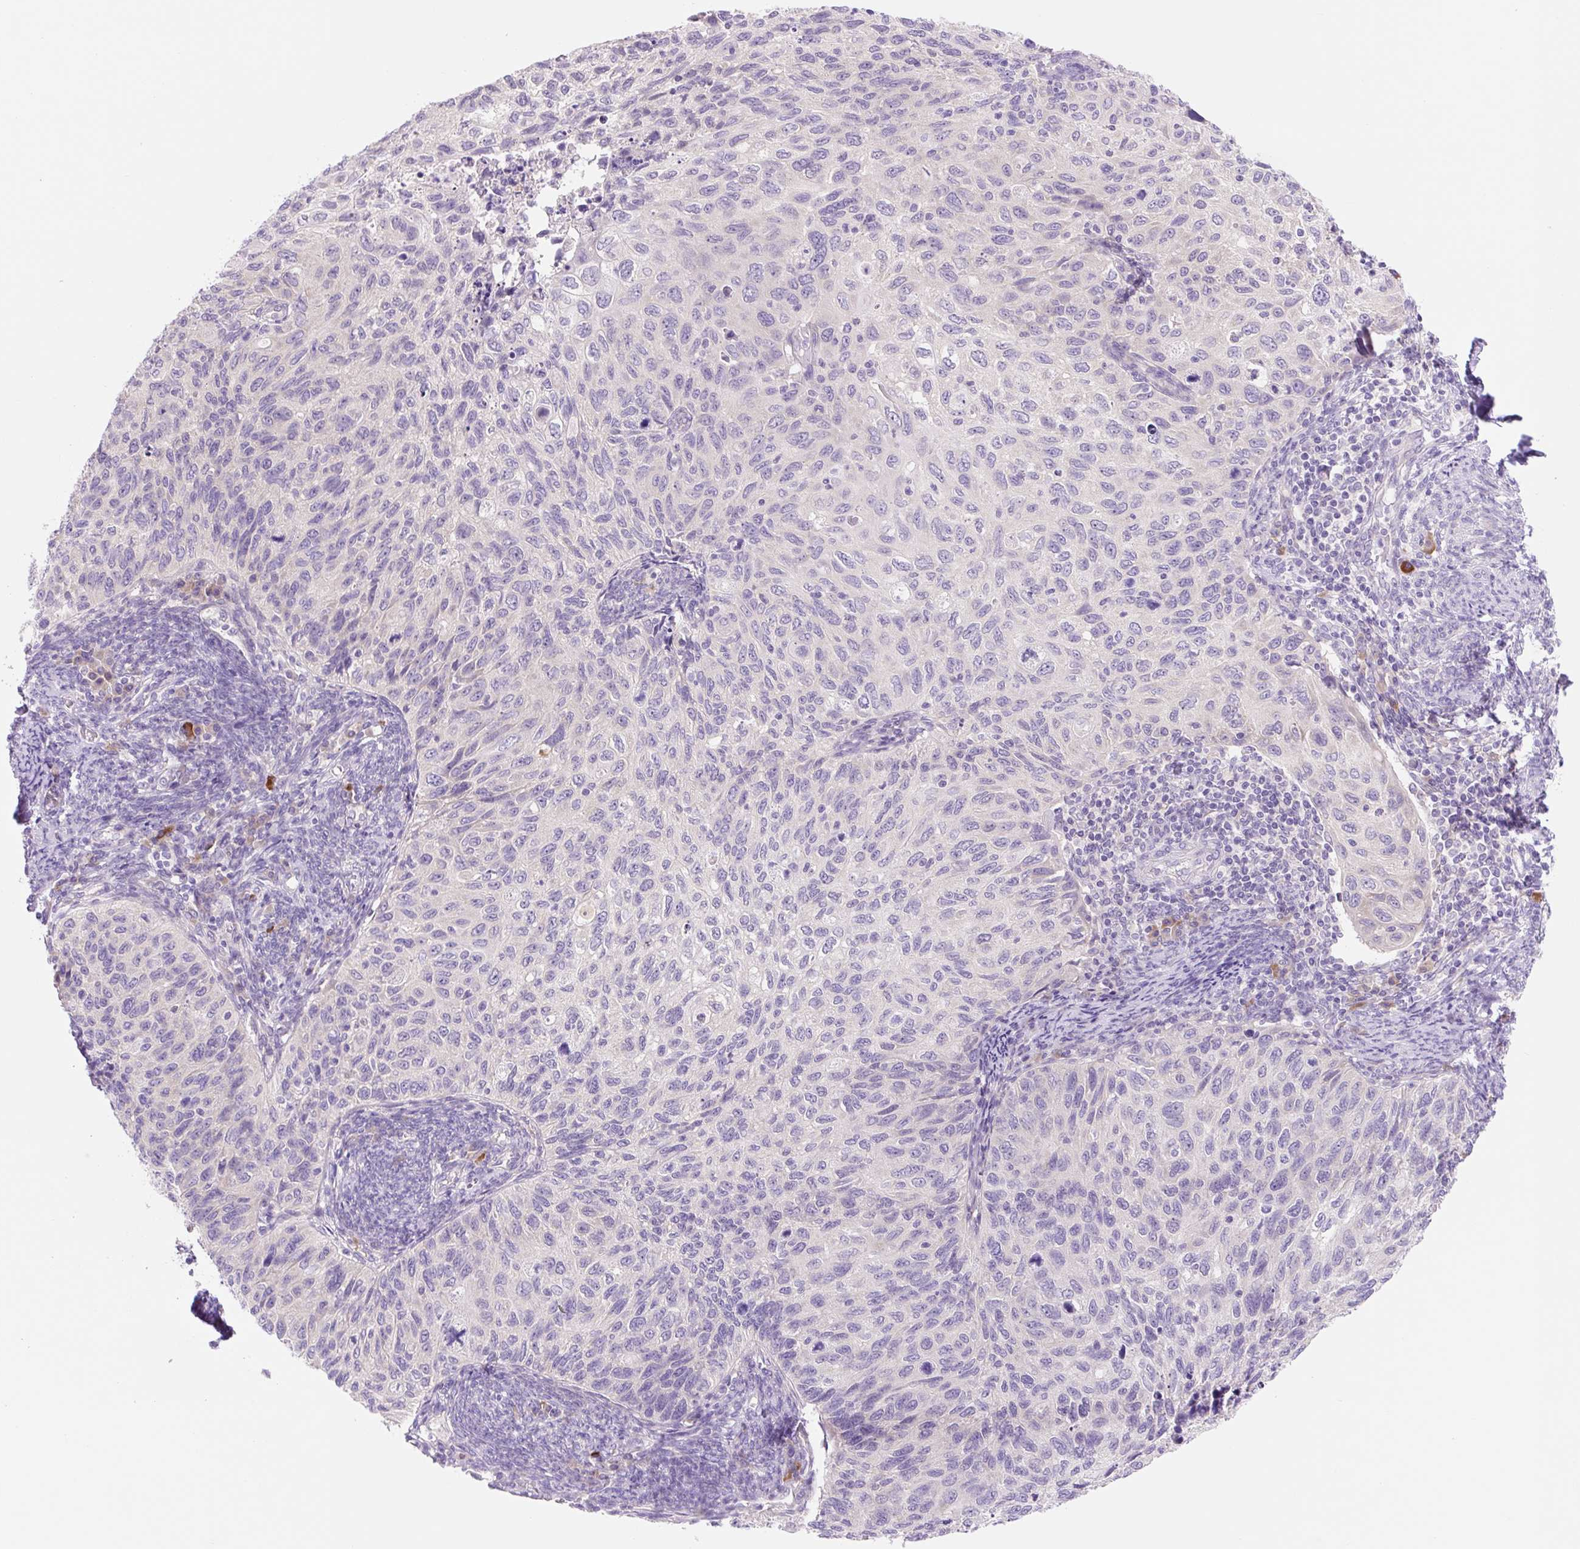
{"staining": {"intensity": "negative", "quantity": "none", "location": "none"}, "tissue": "cervical cancer", "cell_type": "Tumor cells", "image_type": "cancer", "snomed": [{"axis": "morphology", "description": "Squamous cell carcinoma, NOS"}, {"axis": "topography", "description": "Cervix"}], "caption": "Cervical cancer (squamous cell carcinoma) was stained to show a protein in brown. There is no significant expression in tumor cells. (DAB (3,3'-diaminobenzidine) IHC visualized using brightfield microscopy, high magnification).", "gene": "CELF6", "patient": {"sex": "female", "age": 70}}